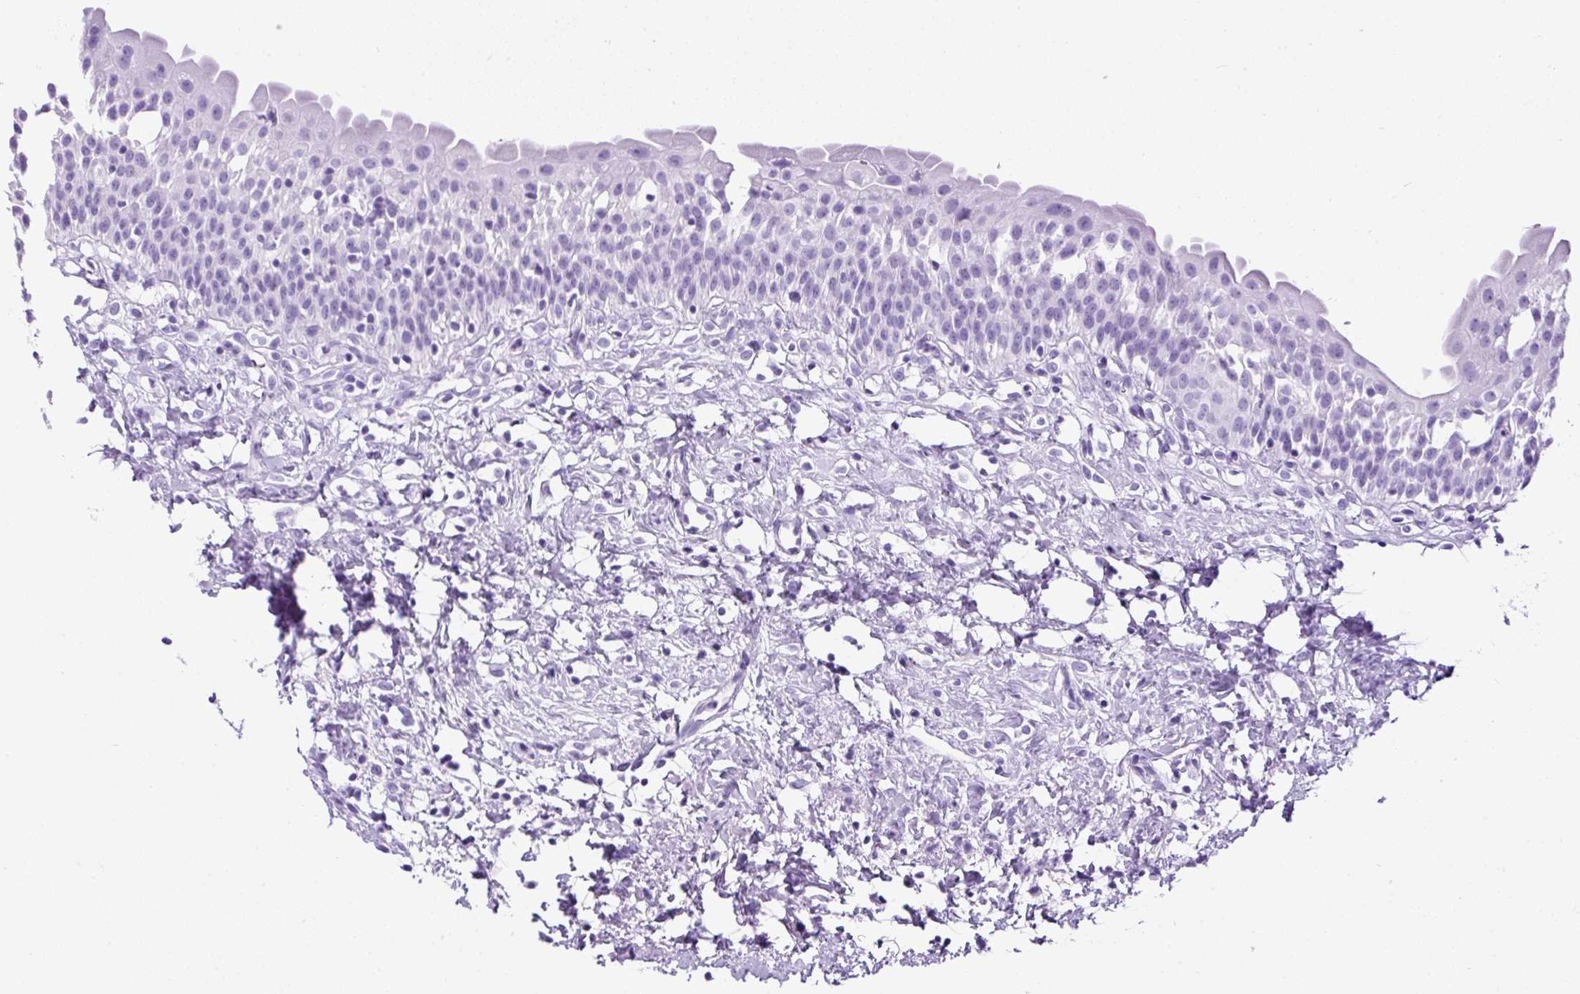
{"staining": {"intensity": "negative", "quantity": "none", "location": "none"}, "tissue": "urinary bladder", "cell_type": "Urothelial cells", "image_type": "normal", "snomed": [{"axis": "morphology", "description": "Normal tissue, NOS"}, {"axis": "topography", "description": "Urinary bladder"}], "caption": "Human urinary bladder stained for a protein using IHC demonstrates no positivity in urothelial cells.", "gene": "CEL", "patient": {"sex": "male", "age": 51}}